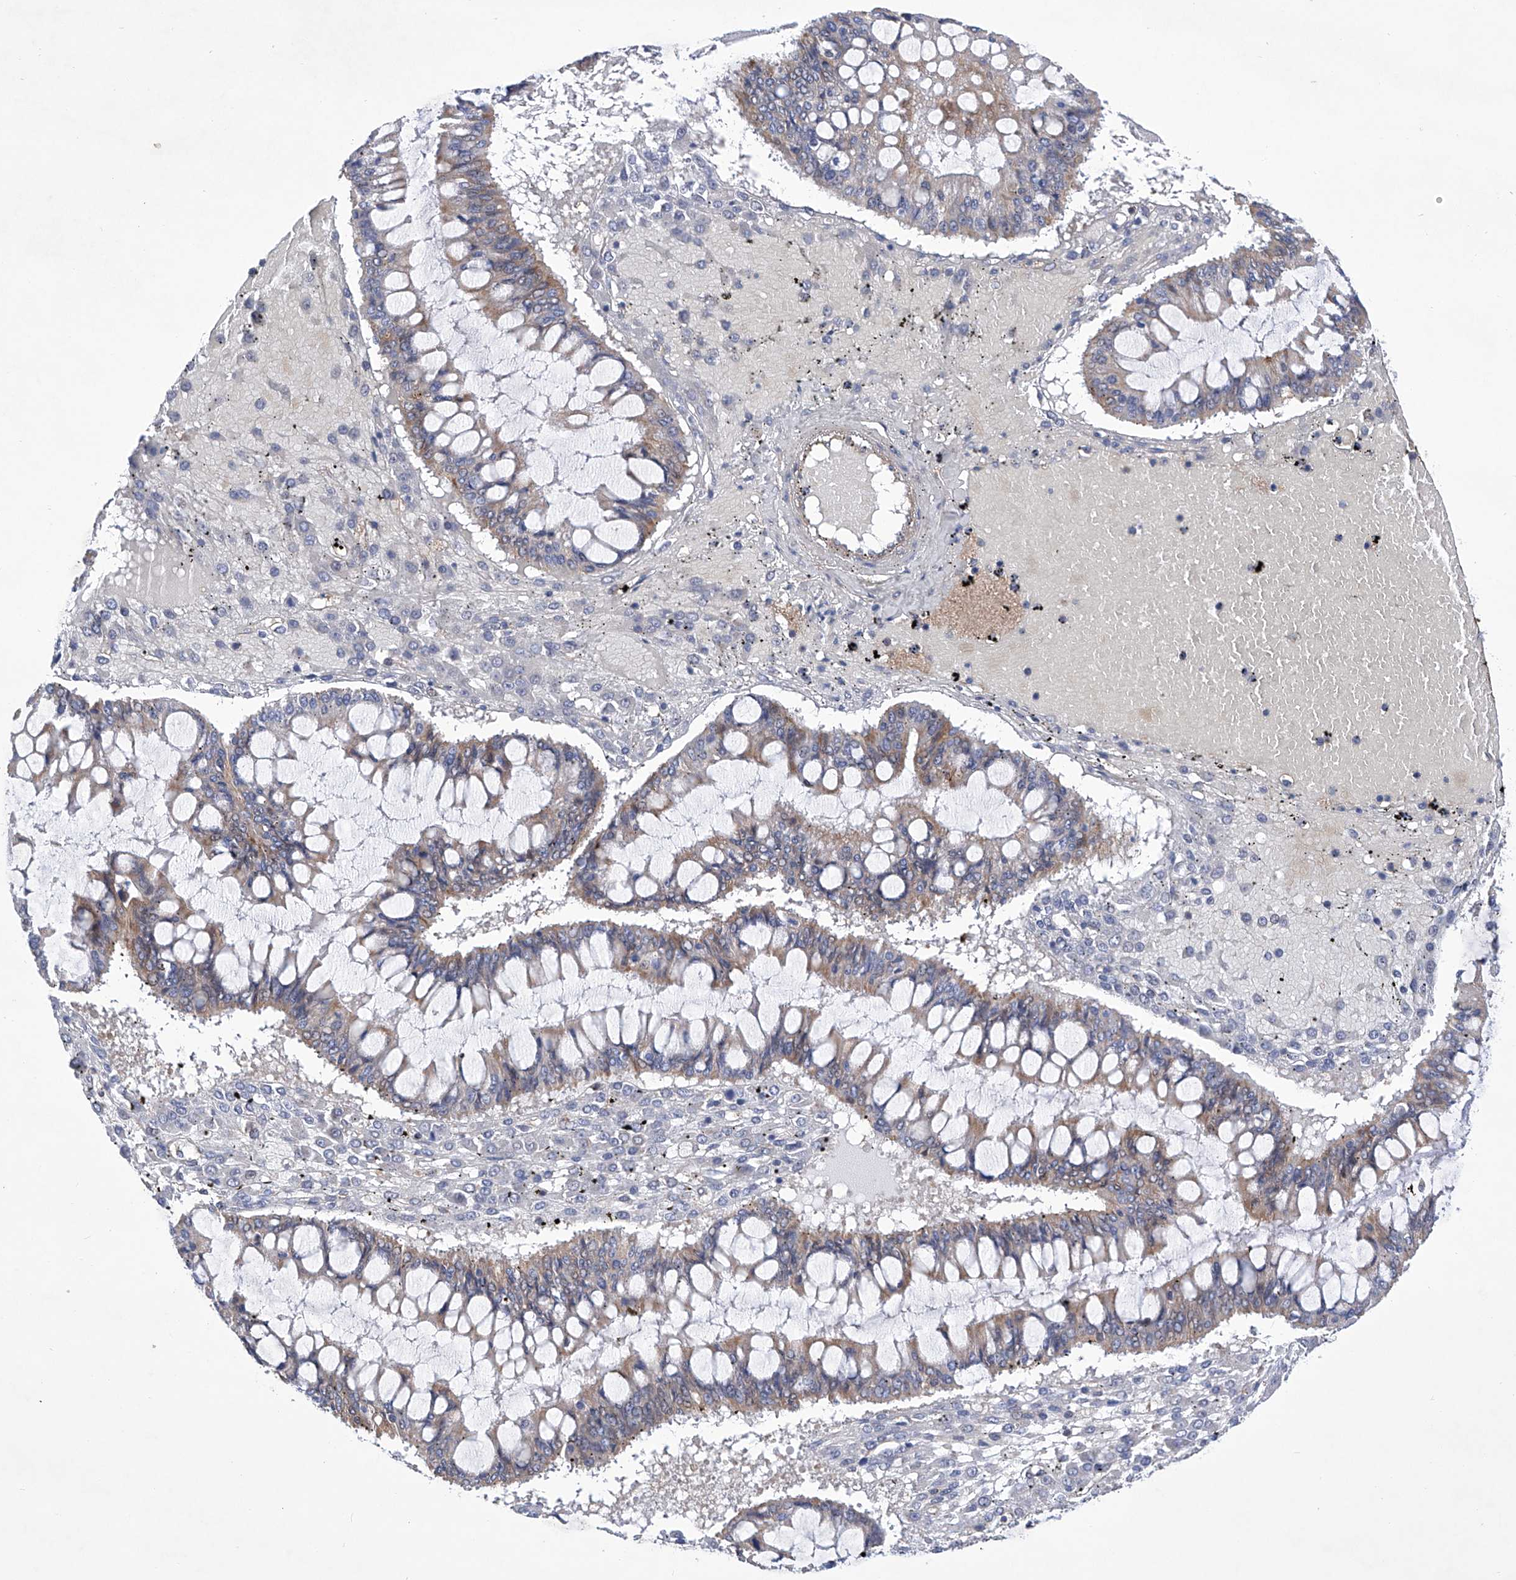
{"staining": {"intensity": "weak", "quantity": ">75%", "location": "cytoplasmic/membranous"}, "tissue": "ovarian cancer", "cell_type": "Tumor cells", "image_type": "cancer", "snomed": [{"axis": "morphology", "description": "Cystadenocarcinoma, mucinous, NOS"}, {"axis": "topography", "description": "Ovary"}], "caption": "Human mucinous cystadenocarcinoma (ovarian) stained for a protein (brown) reveals weak cytoplasmic/membranous positive staining in about >75% of tumor cells.", "gene": "KIFC2", "patient": {"sex": "female", "age": 73}}